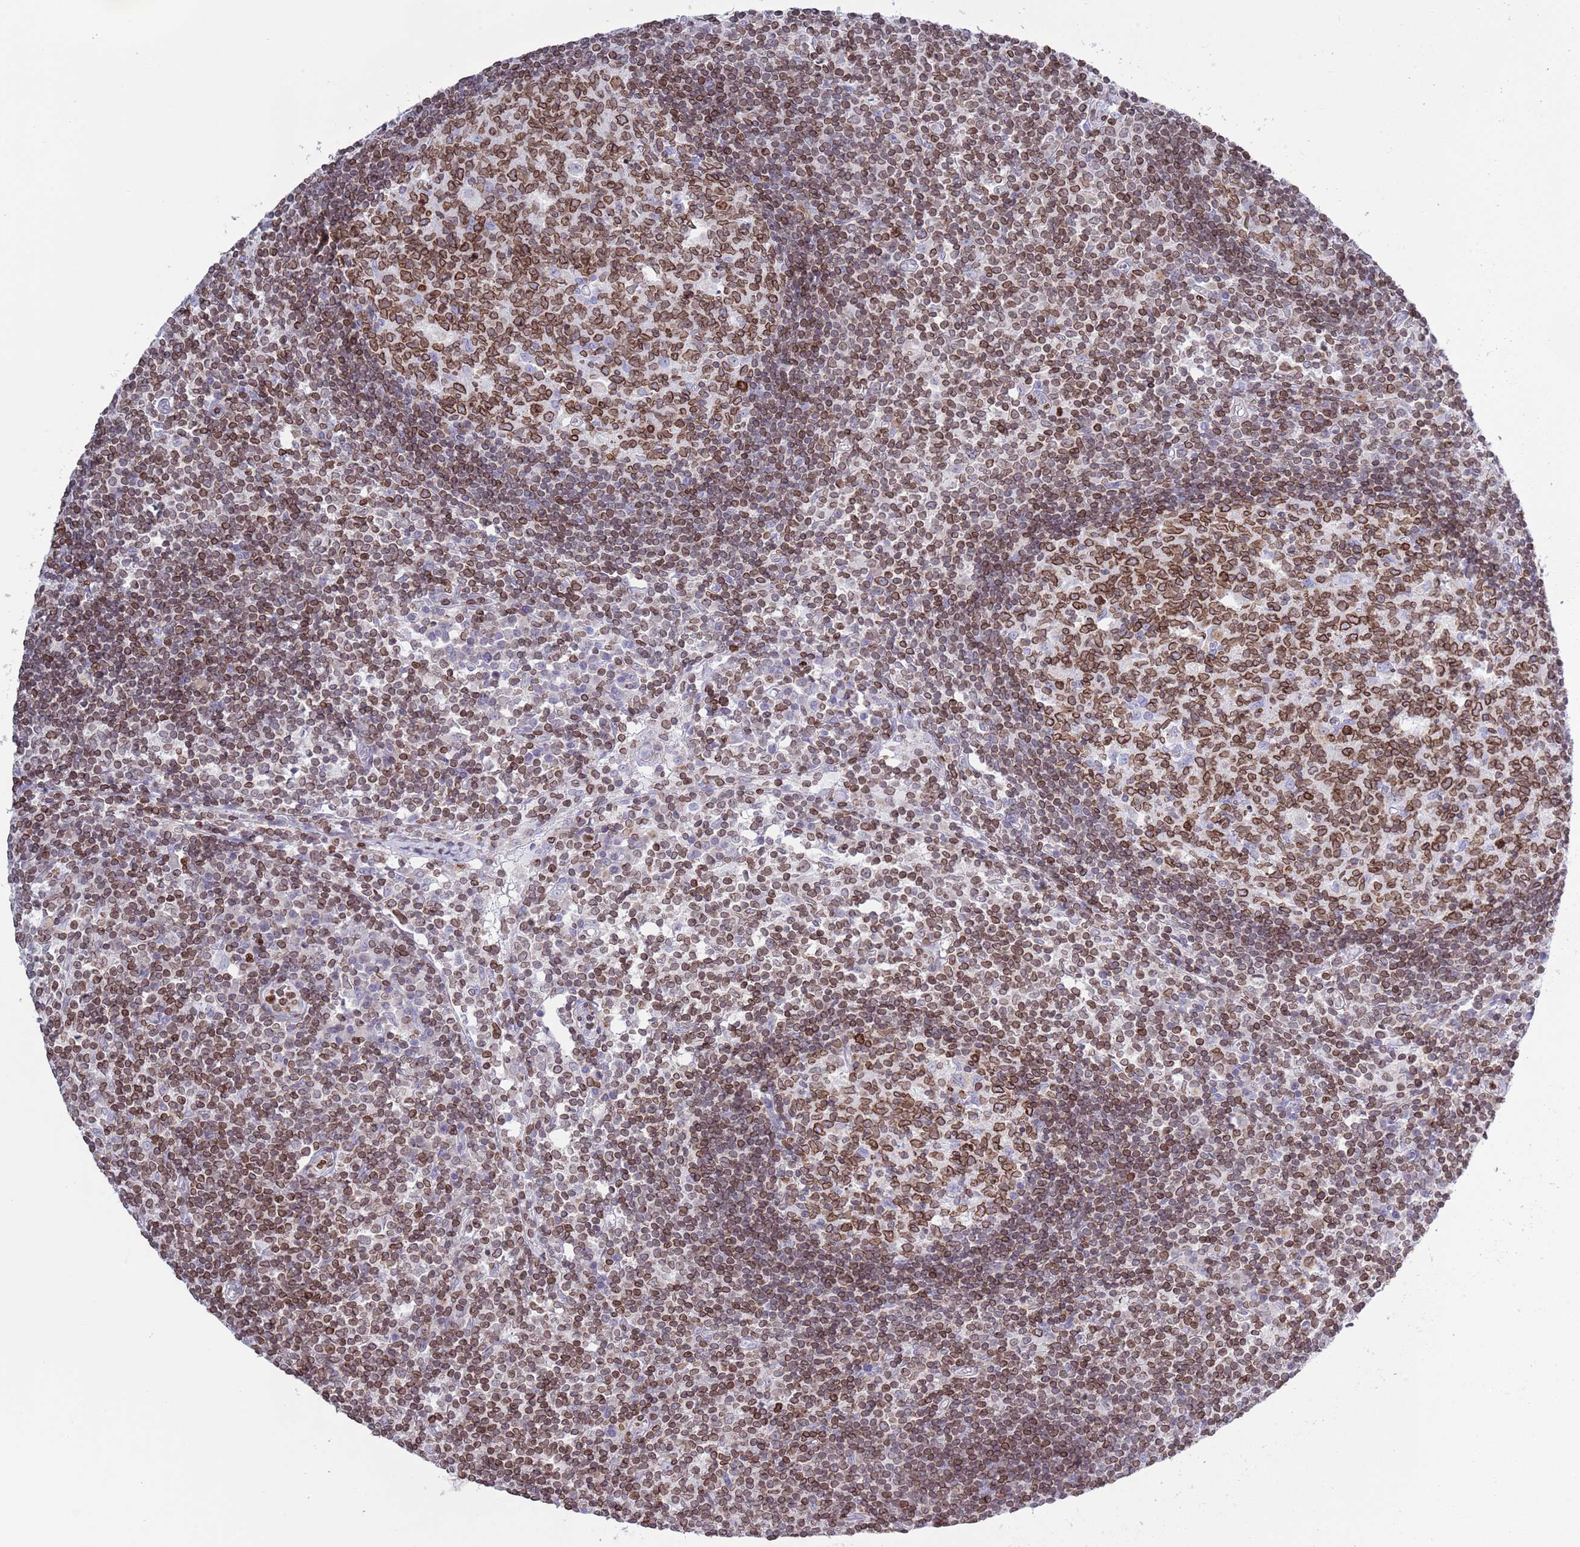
{"staining": {"intensity": "strong", "quantity": ">75%", "location": "cytoplasmic/membranous,nuclear"}, "tissue": "lymph node", "cell_type": "Germinal center cells", "image_type": "normal", "snomed": [{"axis": "morphology", "description": "Normal tissue, NOS"}, {"axis": "topography", "description": "Lymph node"}], "caption": "Approximately >75% of germinal center cells in unremarkable human lymph node exhibit strong cytoplasmic/membranous,nuclear protein expression as visualized by brown immunohistochemical staining.", "gene": "LBR", "patient": {"sex": "female", "age": 55}}